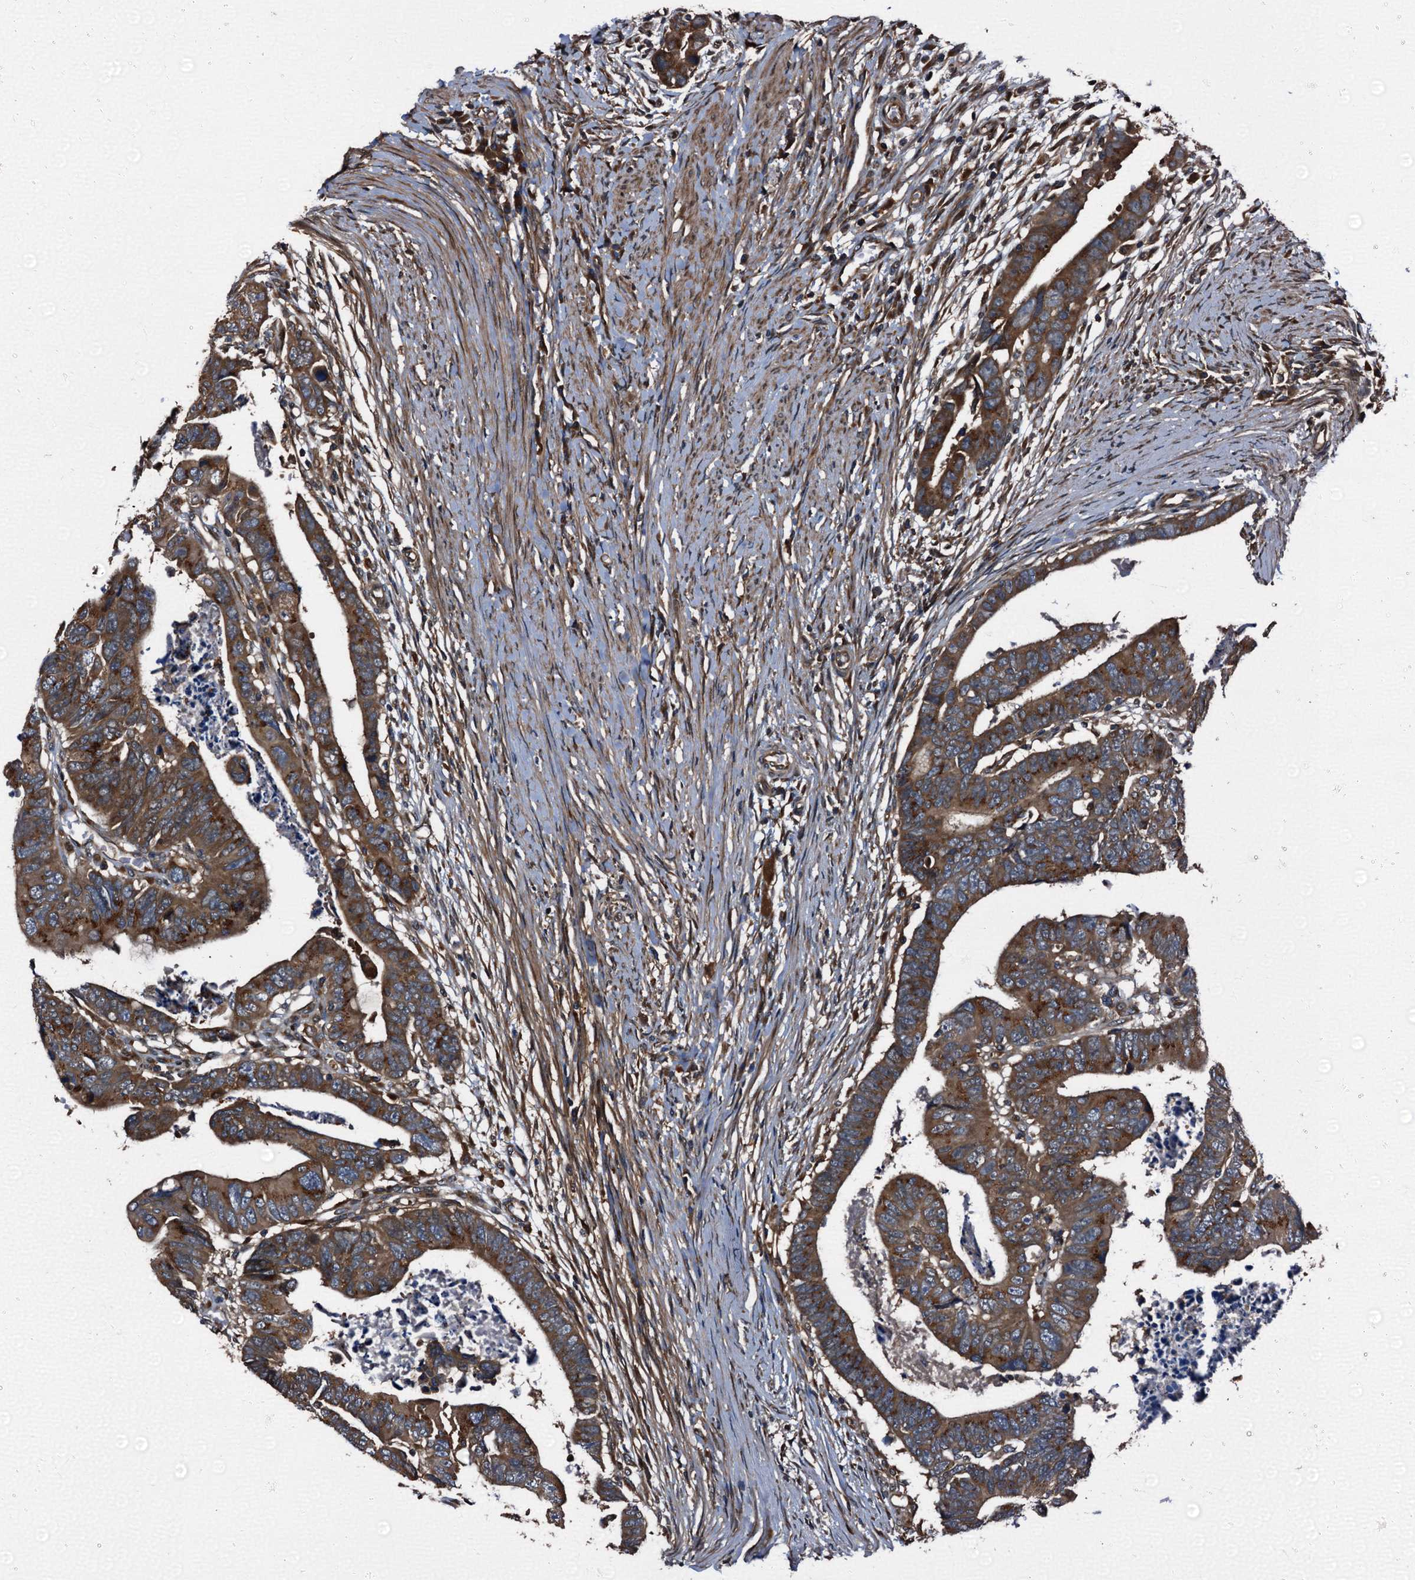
{"staining": {"intensity": "moderate", "quantity": ">75%", "location": "cytoplasmic/membranous"}, "tissue": "colorectal cancer", "cell_type": "Tumor cells", "image_type": "cancer", "snomed": [{"axis": "morphology", "description": "Adenocarcinoma, NOS"}, {"axis": "topography", "description": "Rectum"}], "caption": "Colorectal cancer stained with a protein marker demonstrates moderate staining in tumor cells.", "gene": "PEX5", "patient": {"sex": "female", "age": 65}}